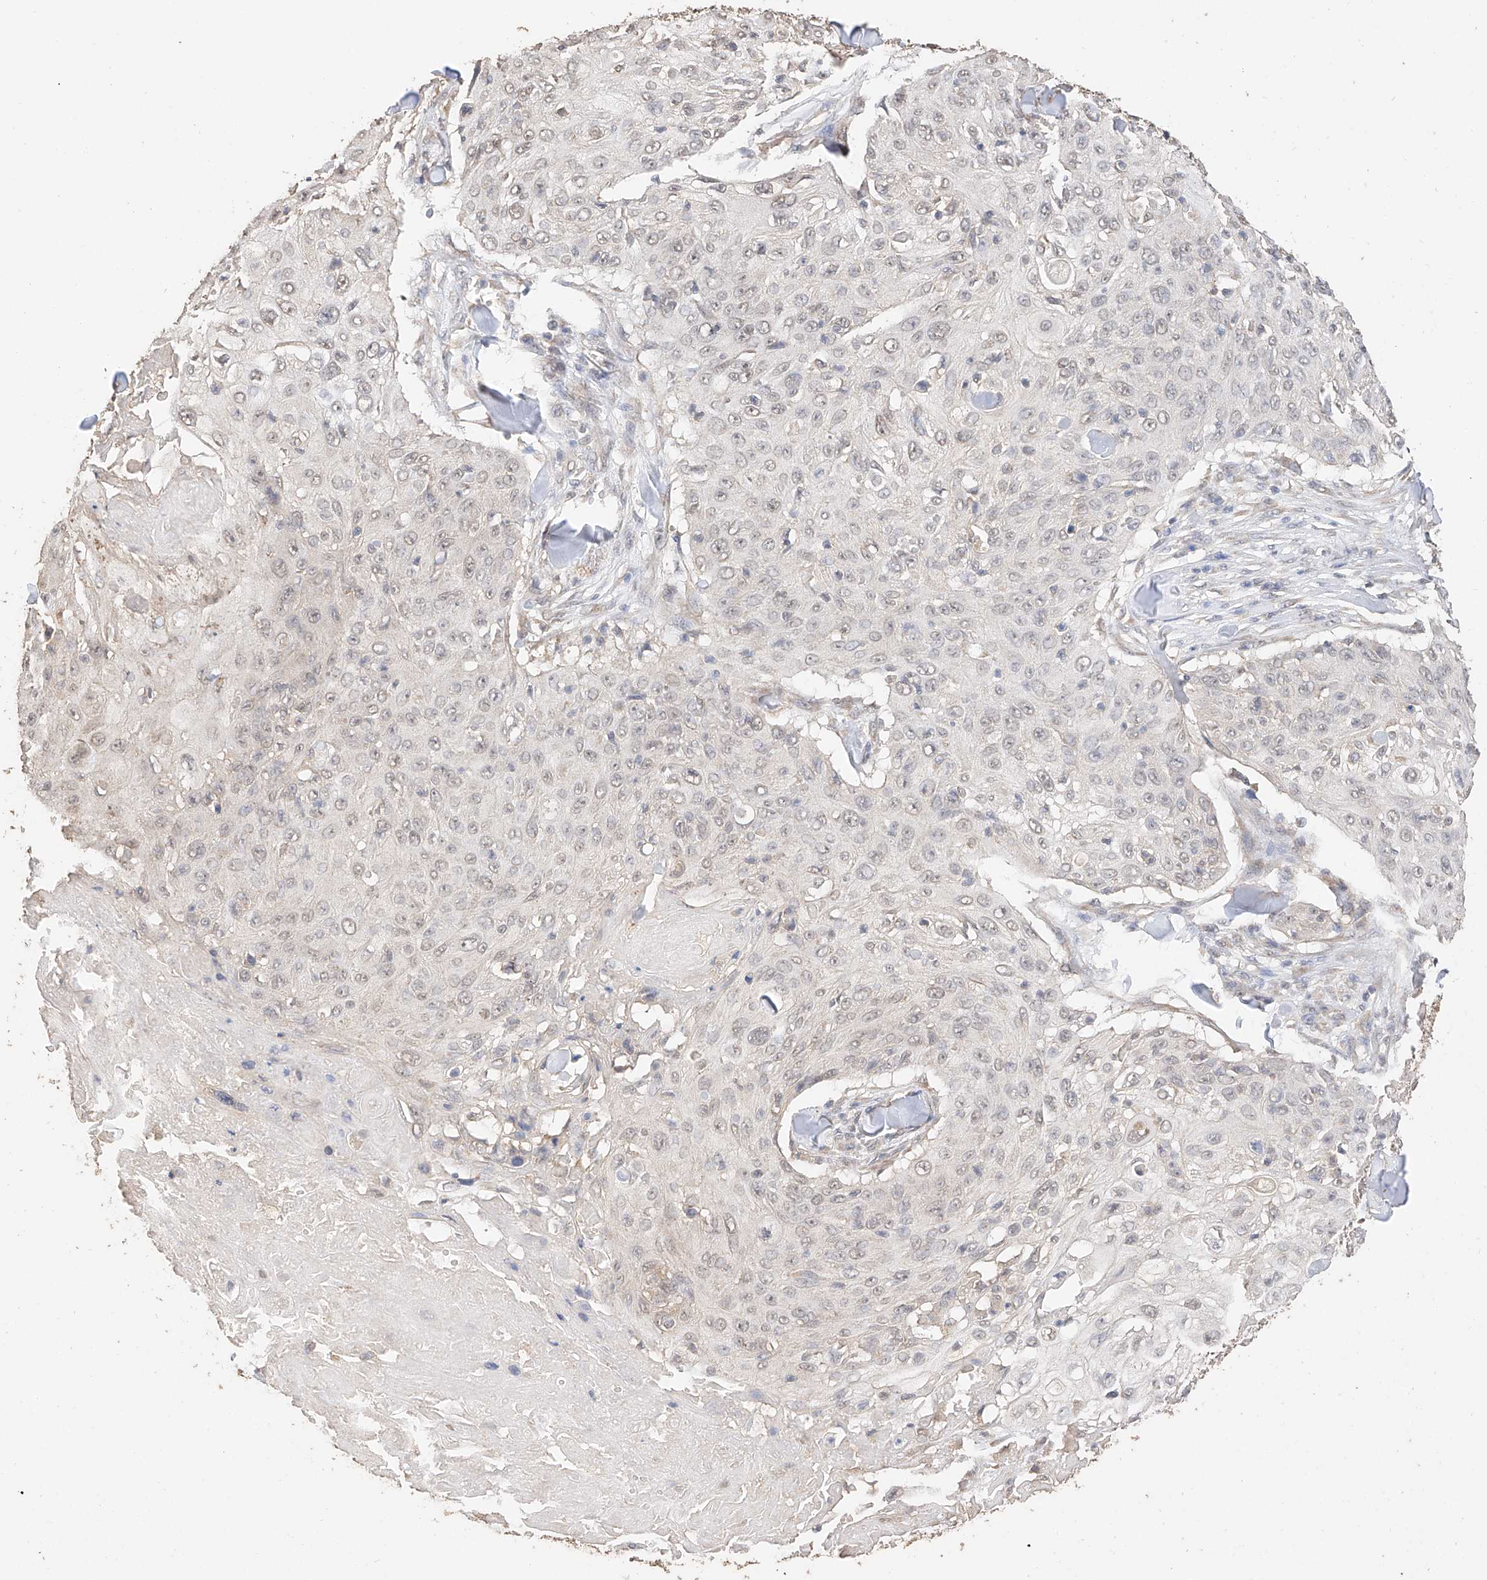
{"staining": {"intensity": "weak", "quantity": "25%-75%", "location": "nuclear"}, "tissue": "skin cancer", "cell_type": "Tumor cells", "image_type": "cancer", "snomed": [{"axis": "morphology", "description": "Squamous cell carcinoma, NOS"}, {"axis": "topography", "description": "Skin"}], "caption": "There is low levels of weak nuclear positivity in tumor cells of squamous cell carcinoma (skin), as demonstrated by immunohistochemical staining (brown color).", "gene": "IL22RA2", "patient": {"sex": "male", "age": 86}}